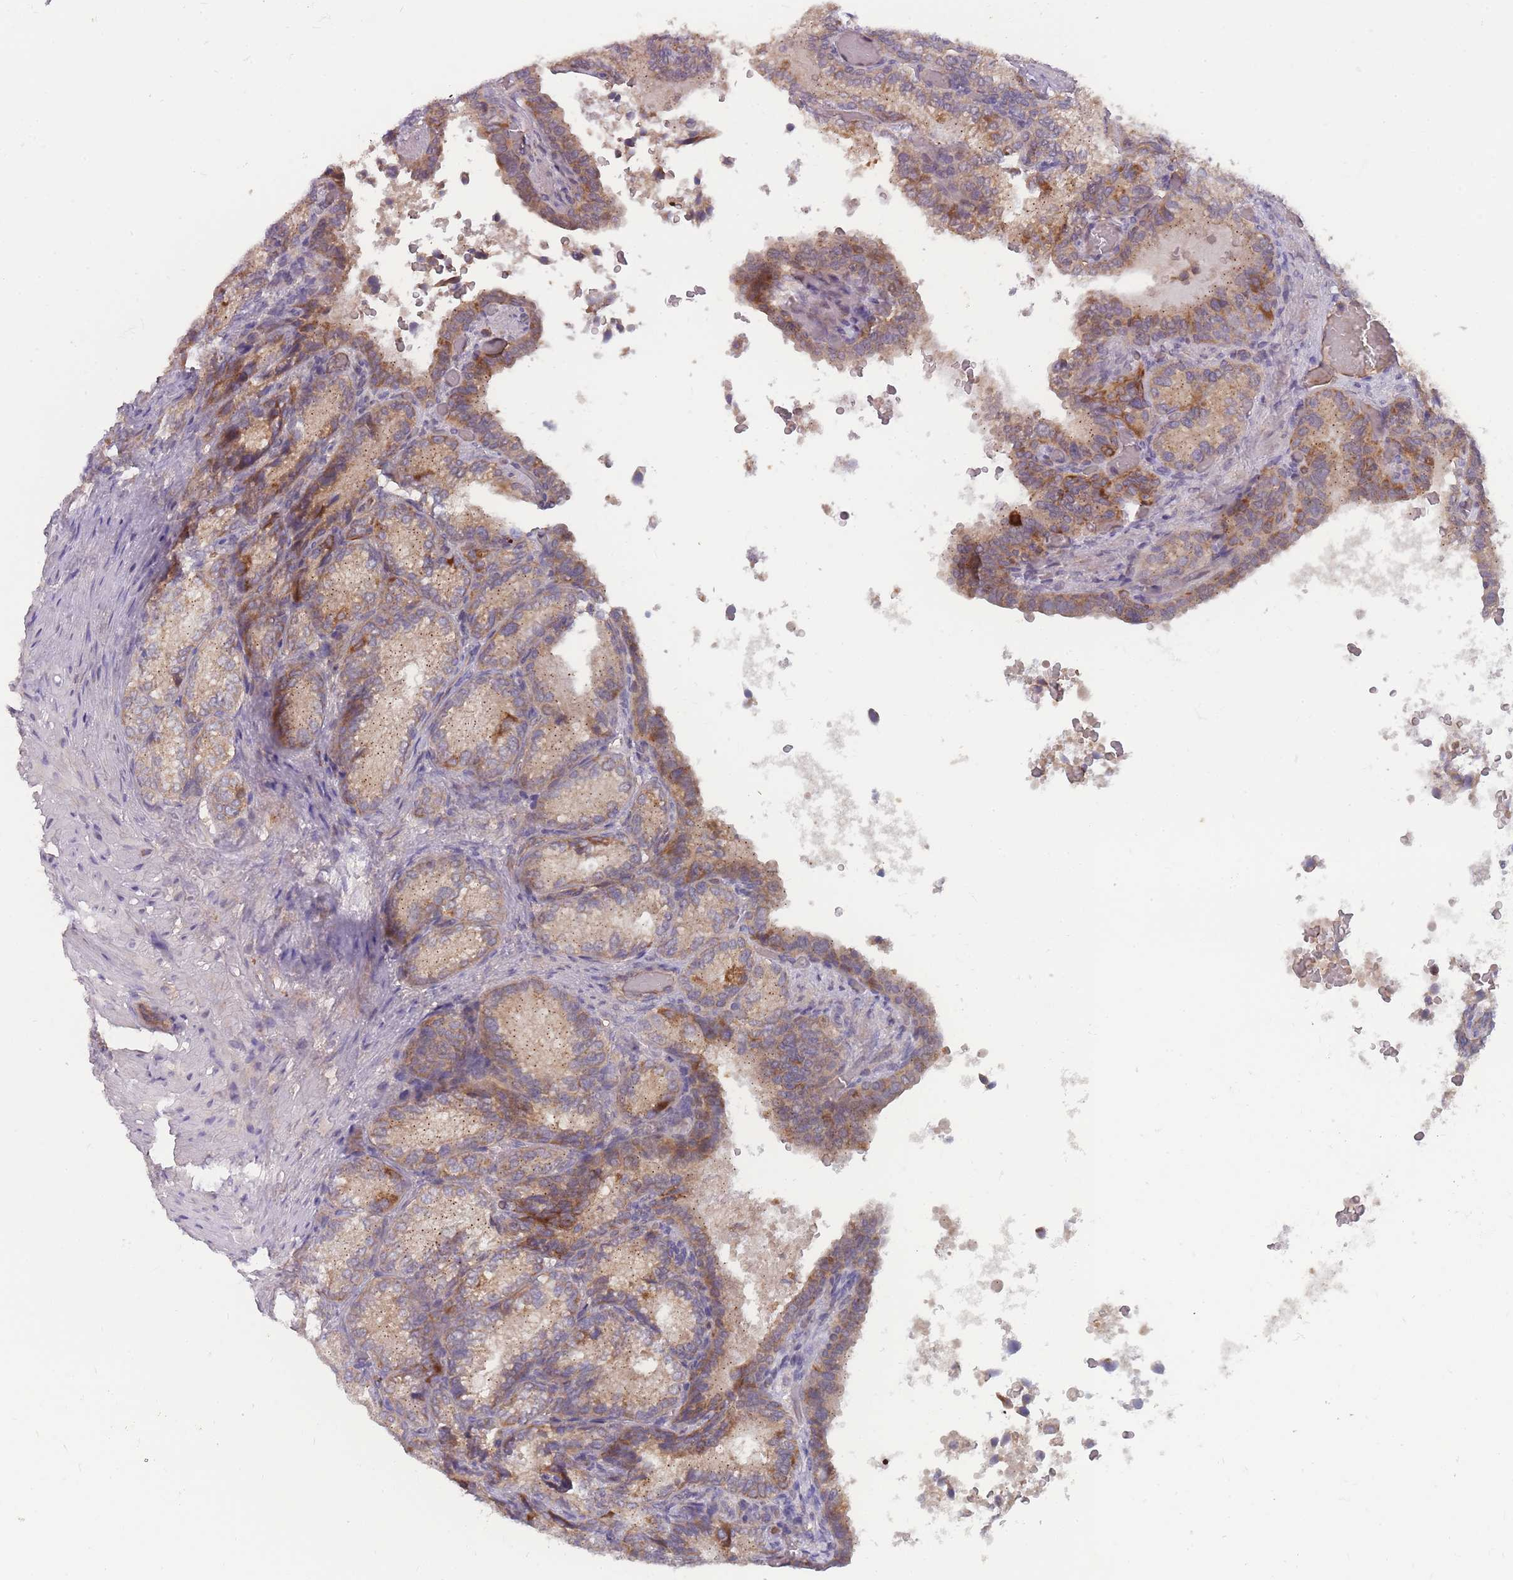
{"staining": {"intensity": "moderate", "quantity": "25%-75%", "location": "cytoplasmic/membranous"}, "tissue": "seminal vesicle", "cell_type": "Glandular cells", "image_type": "normal", "snomed": [{"axis": "morphology", "description": "Normal tissue, NOS"}, {"axis": "topography", "description": "Seminal veicle"}], "caption": "DAB immunohistochemical staining of normal human seminal vesicle shows moderate cytoplasmic/membranous protein expression in approximately 25%-75% of glandular cells. Nuclei are stained in blue.", "gene": "SLC35B4", "patient": {"sex": "male", "age": 58}}